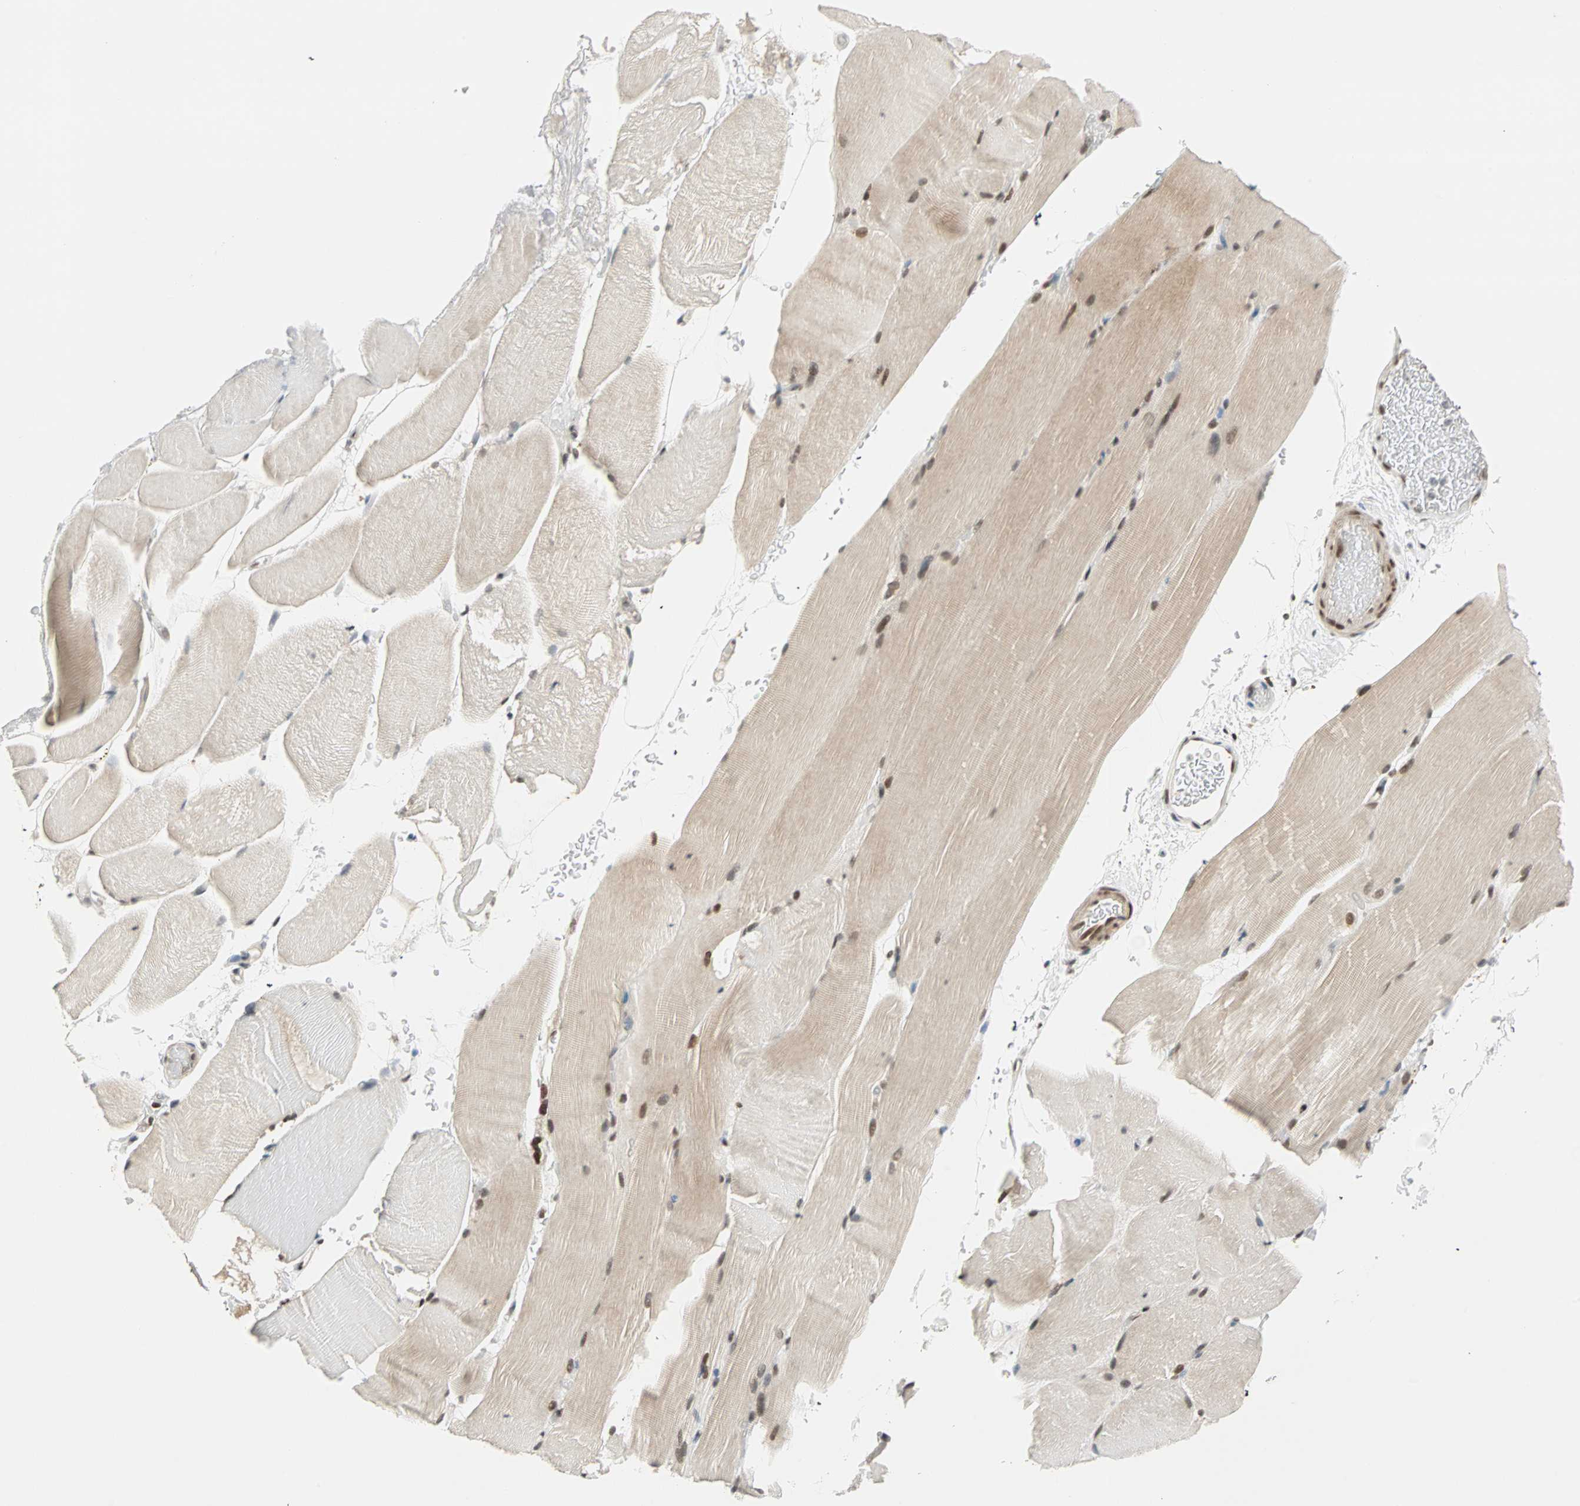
{"staining": {"intensity": "strong", "quantity": "25%-75%", "location": "cytoplasmic/membranous,nuclear"}, "tissue": "skeletal muscle", "cell_type": "Myocytes", "image_type": "normal", "snomed": [{"axis": "morphology", "description": "Normal tissue, NOS"}, {"axis": "topography", "description": "Skeletal muscle"}], "caption": "This histopathology image shows immunohistochemistry (IHC) staining of unremarkable human skeletal muscle, with high strong cytoplasmic/membranous,nuclear expression in approximately 25%-75% of myocytes.", "gene": "BLM", "patient": {"sex": "female", "age": 37}}